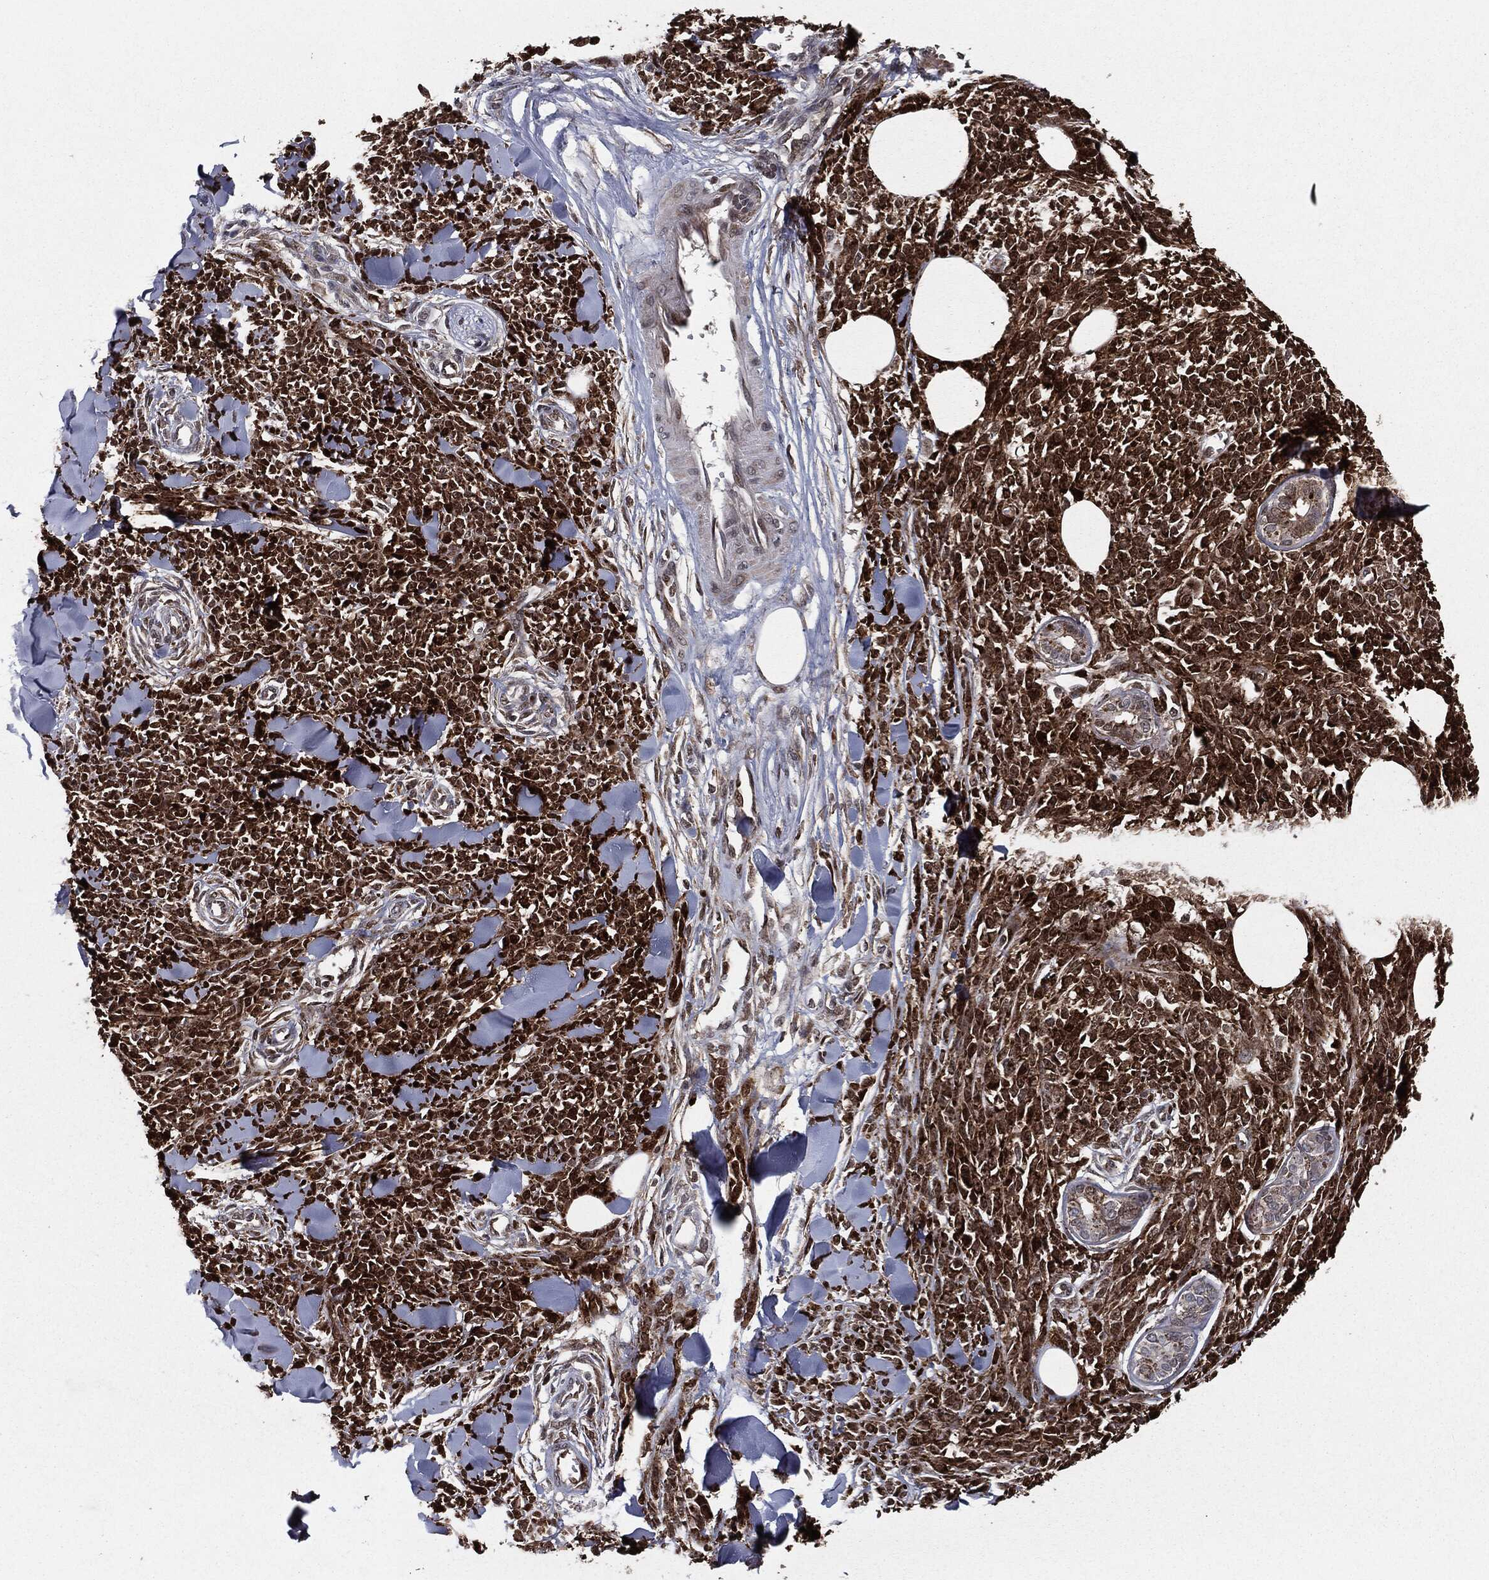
{"staining": {"intensity": "strong", "quantity": ">75%", "location": "cytoplasmic/membranous,nuclear"}, "tissue": "melanoma", "cell_type": "Tumor cells", "image_type": "cancer", "snomed": [{"axis": "morphology", "description": "Malignant melanoma, NOS"}, {"axis": "topography", "description": "Skin"}, {"axis": "topography", "description": "Skin of trunk"}], "caption": "Melanoma was stained to show a protein in brown. There is high levels of strong cytoplasmic/membranous and nuclear expression in about >75% of tumor cells.", "gene": "CHCHD2", "patient": {"sex": "male", "age": 74}}